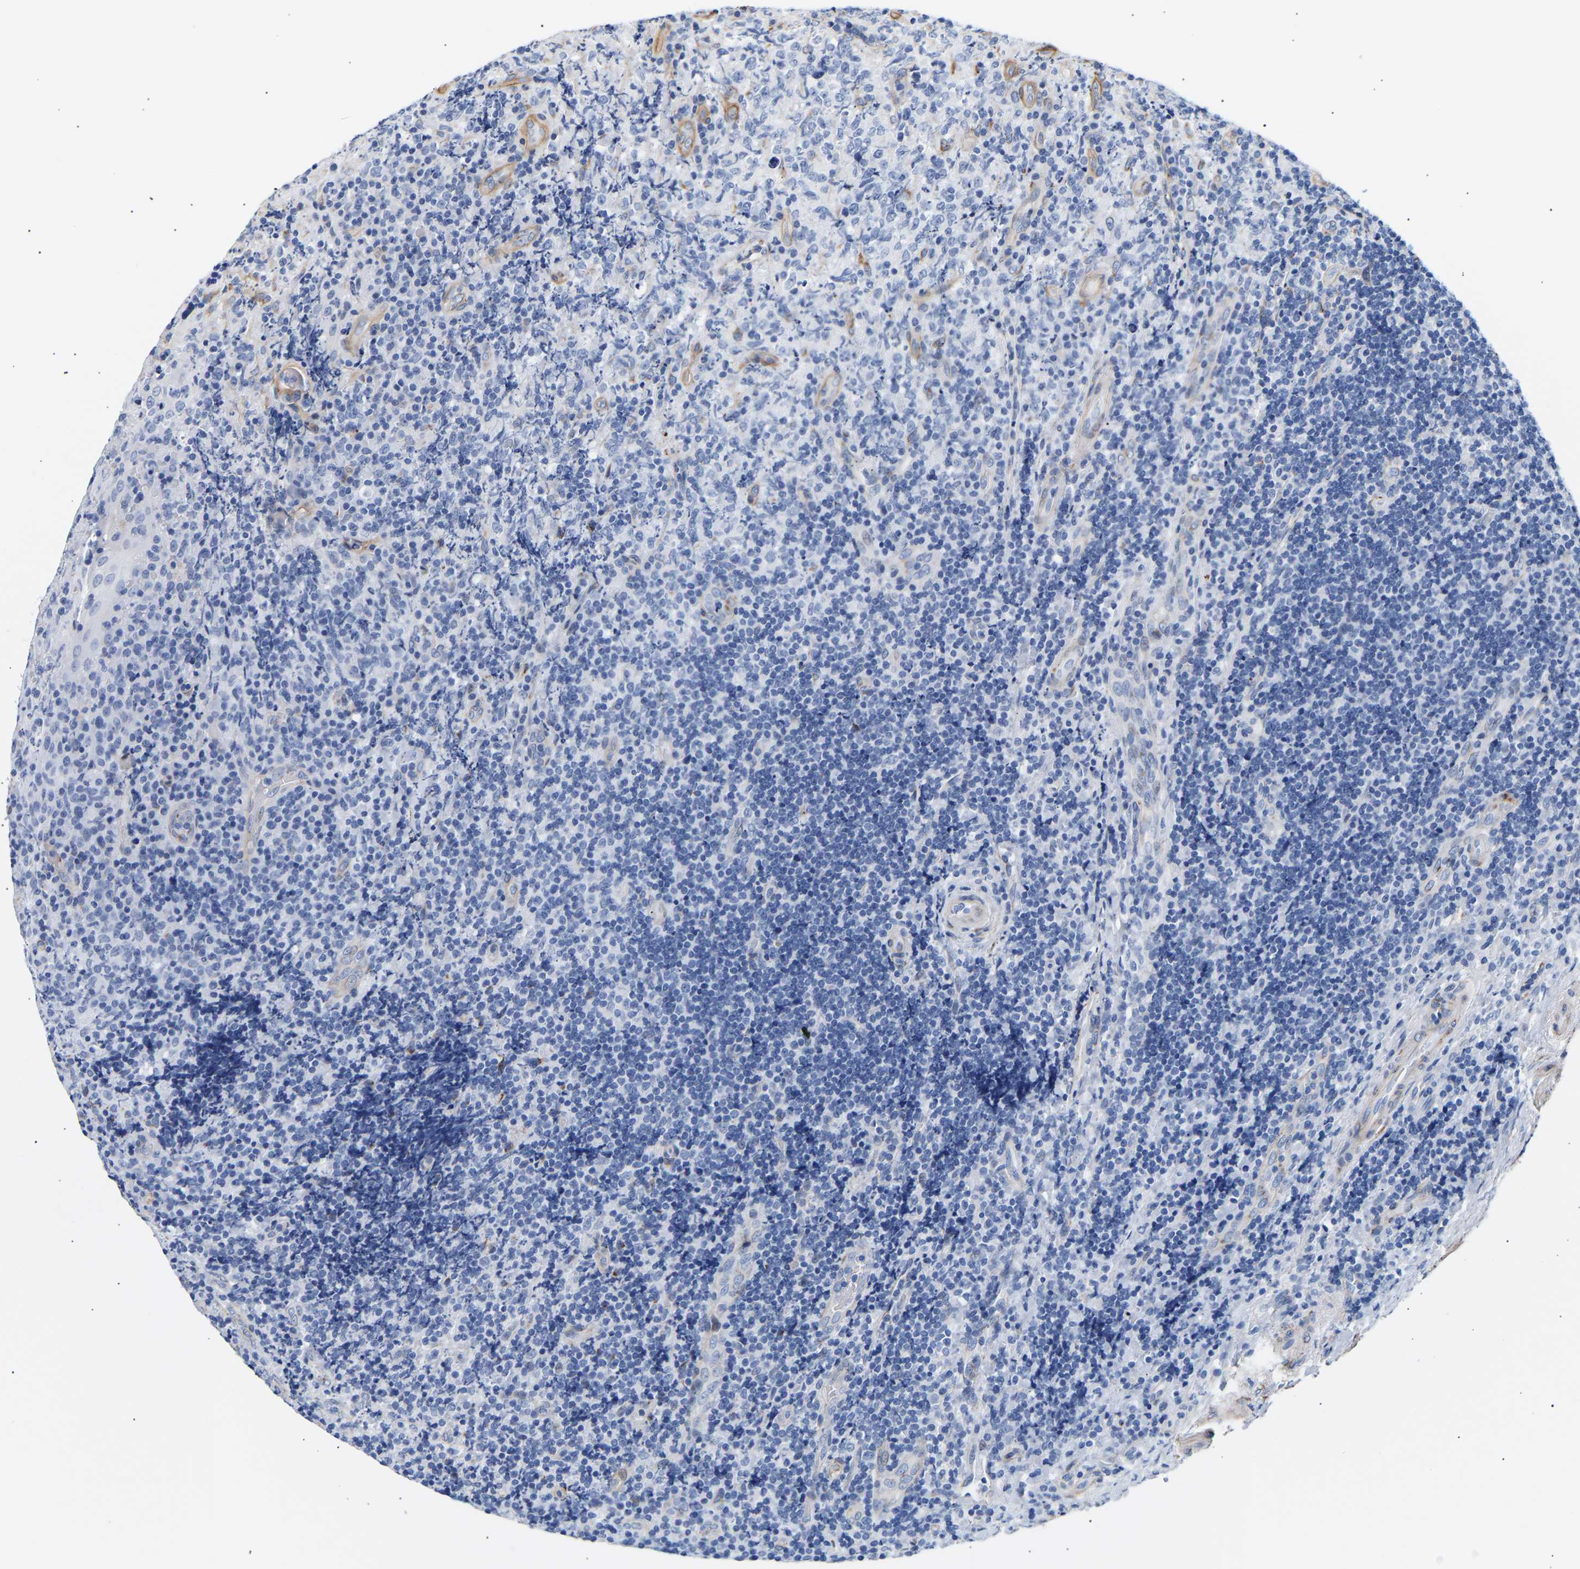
{"staining": {"intensity": "negative", "quantity": "none", "location": "none"}, "tissue": "lymphoma", "cell_type": "Tumor cells", "image_type": "cancer", "snomed": [{"axis": "morphology", "description": "Malignant lymphoma, non-Hodgkin's type, High grade"}, {"axis": "topography", "description": "Tonsil"}], "caption": "The immunohistochemistry (IHC) image has no significant expression in tumor cells of malignant lymphoma, non-Hodgkin's type (high-grade) tissue.", "gene": "IGFBP7", "patient": {"sex": "female", "age": 36}}